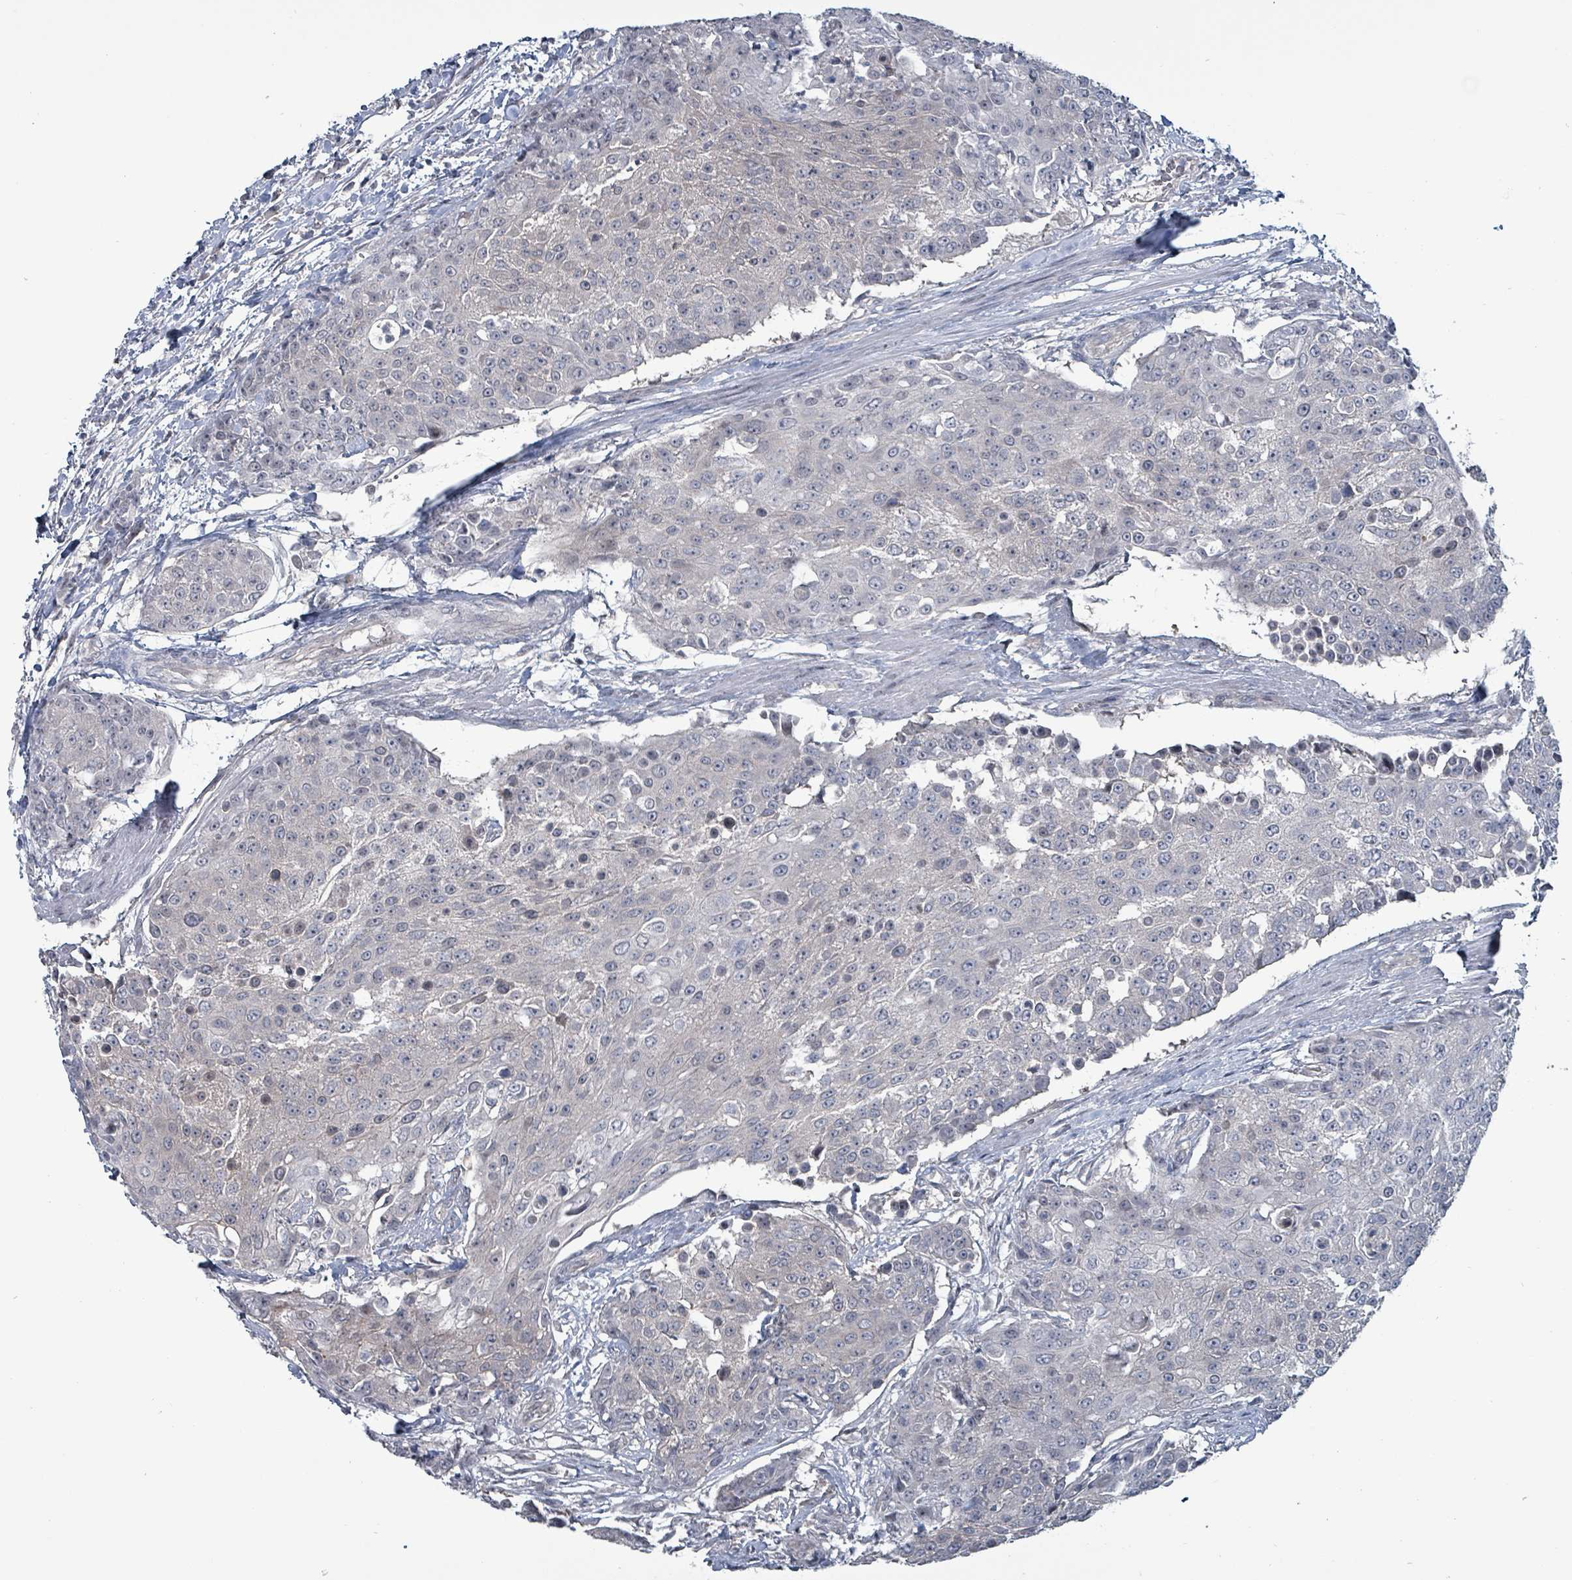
{"staining": {"intensity": "negative", "quantity": "none", "location": "none"}, "tissue": "urothelial cancer", "cell_type": "Tumor cells", "image_type": "cancer", "snomed": [{"axis": "morphology", "description": "Urothelial carcinoma, High grade"}, {"axis": "topography", "description": "Urinary bladder"}], "caption": "Tumor cells show no significant protein expression in high-grade urothelial carcinoma.", "gene": "BIVM", "patient": {"sex": "female", "age": 63}}